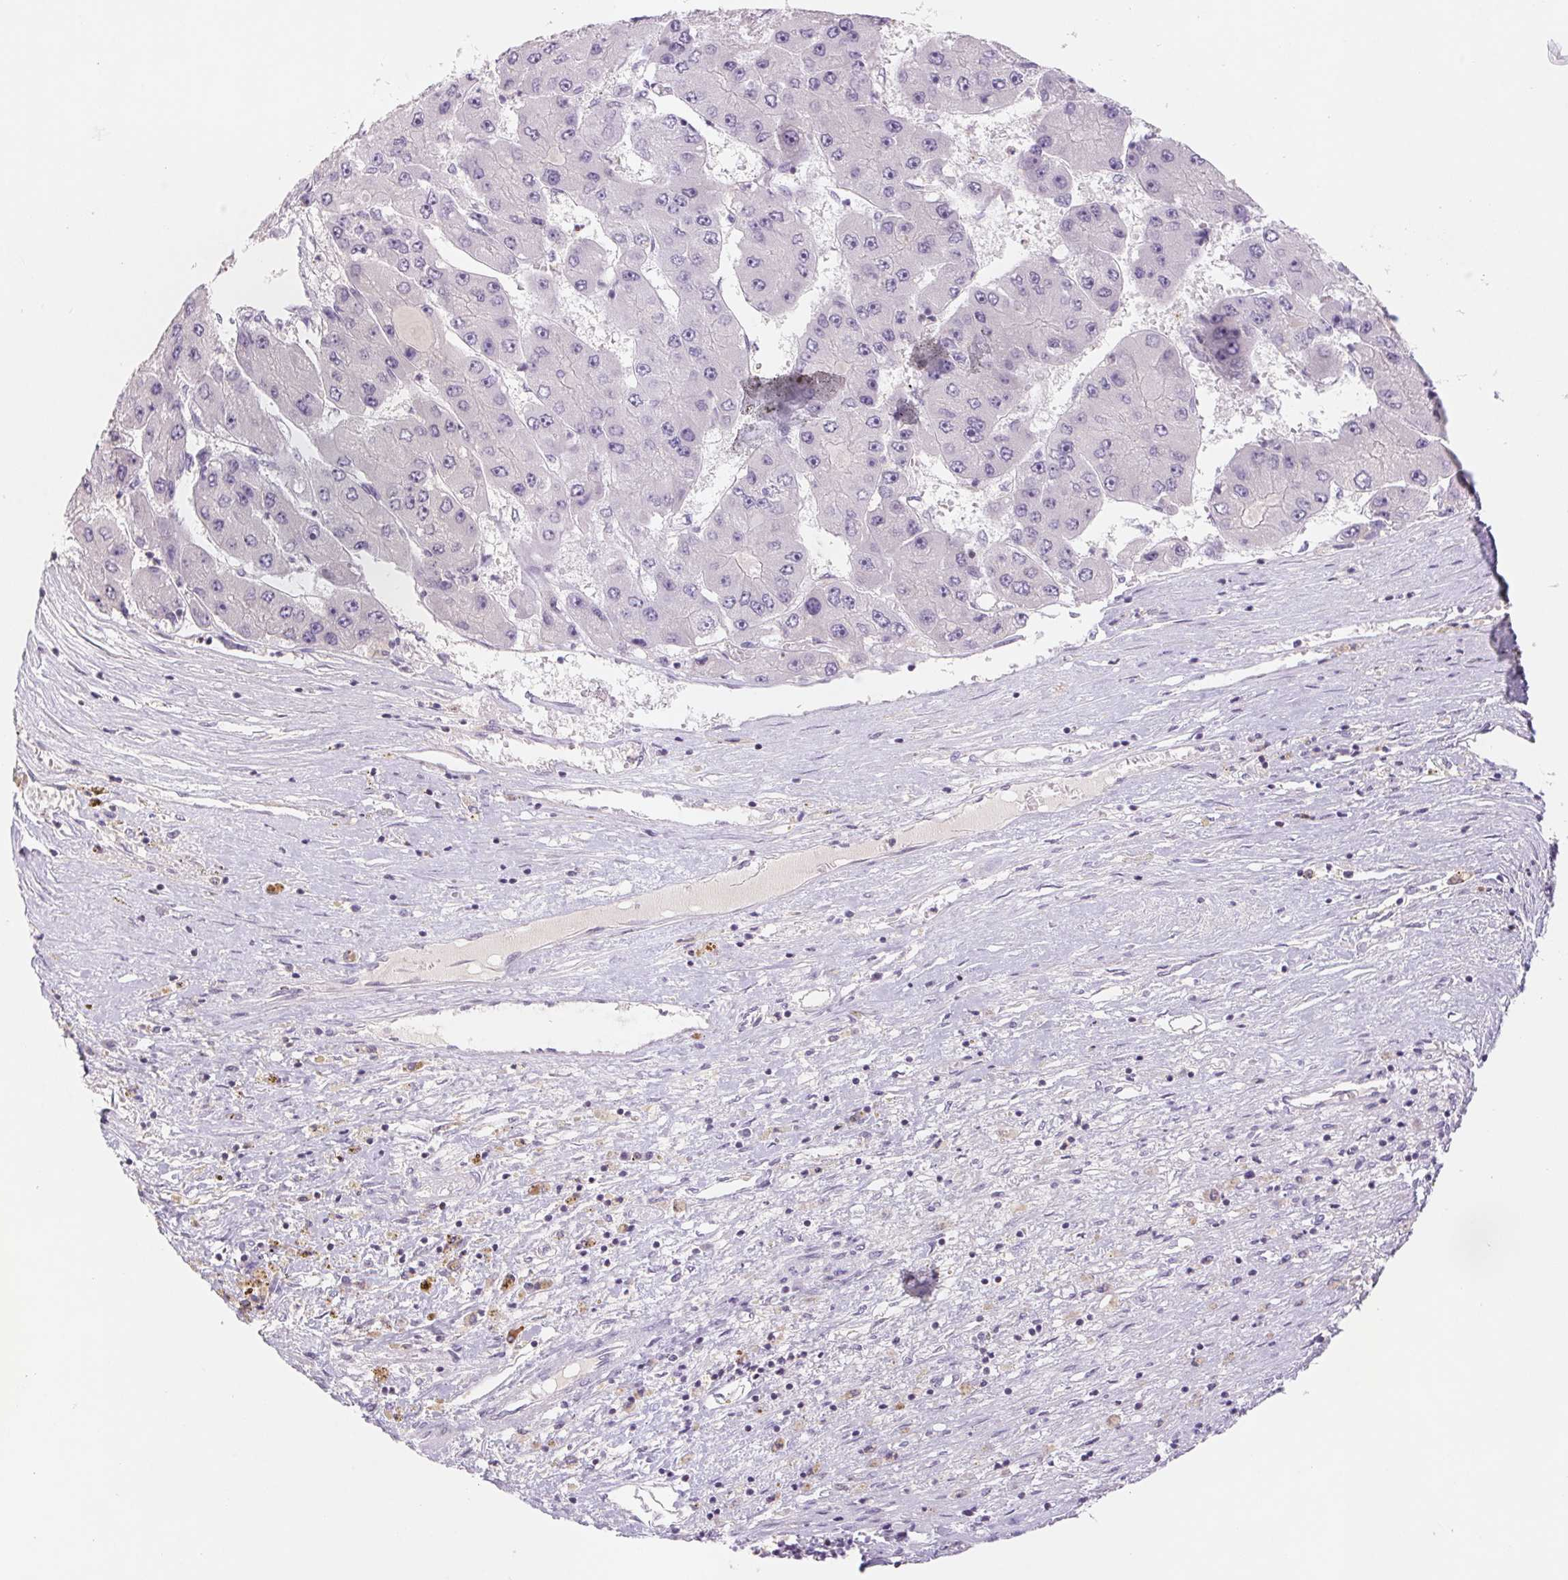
{"staining": {"intensity": "negative", "quantity": "none", "location": "none"}, "tissue": "liver cancer", "cell_type": "Tumor cells", "image_type": "cancer", "snomed": [{"axis": "morphology", "description": "Carcinoma, Hepatocellular, NOS"}, {"axis": "topography", "description": "Liver"}], "caption": "This image is of liver cancer stained with immunohistochemistry to label a protein in brown with the nuclei are counter-stained blue. There is no staining in tumor cells.", "gene": "KIF26A", "patient": {"sex": "female", "age": 61}}